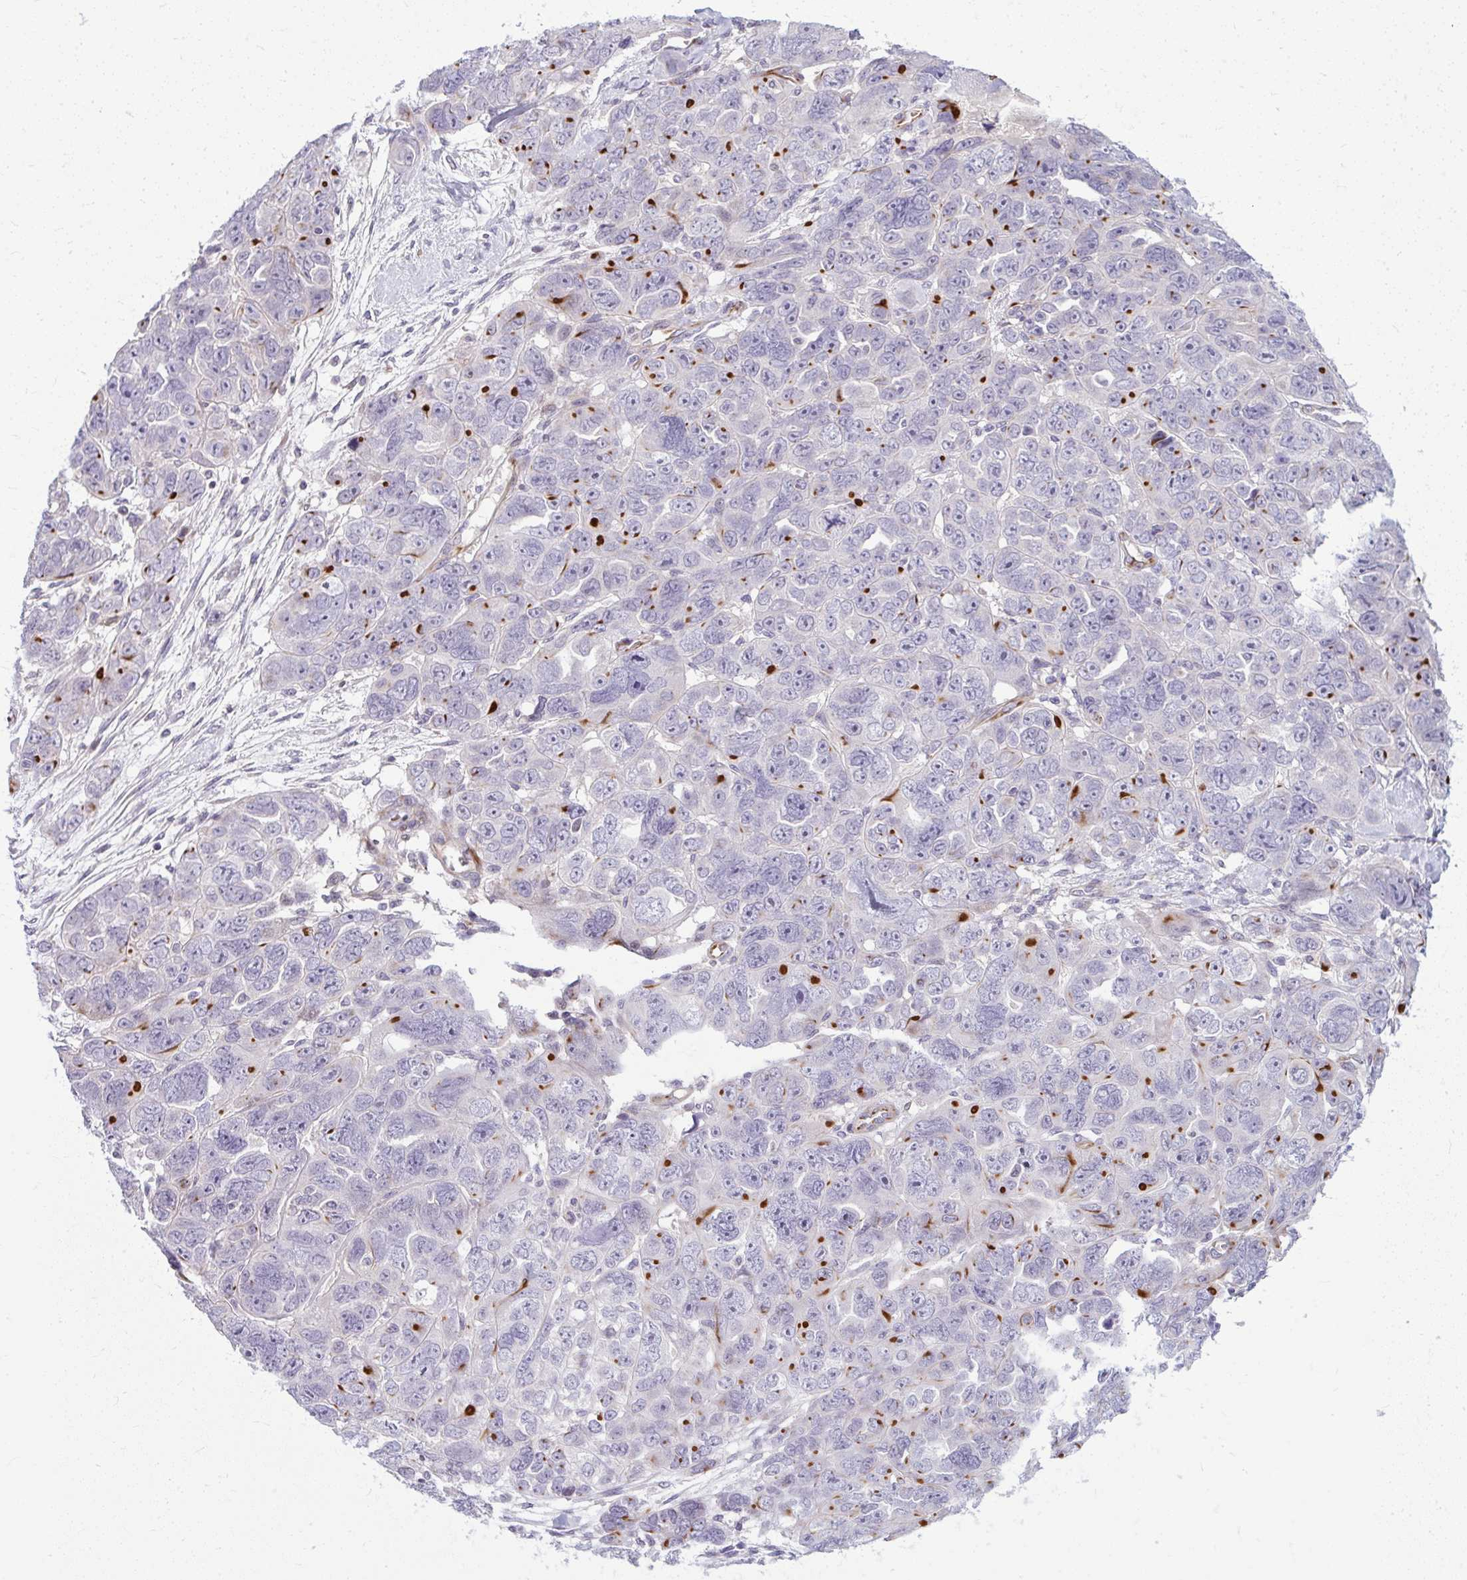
{"staining": {"intensity": "moderate", "quantity": "<25%", "location": "cytoplasmic/membranous"}, "tissue": "ovarian cancer", "cell_type": "Tumor cells", "image_type": "cancer", "snomed": [{"axis": "morphology", "description": "Cystadenocarcinoma, serous, NOS"}, {"axis": "topography", "description": "Ovary"}], "caption": "Tumor cells show low levels of moderate cytoplasmic/membranous expression in about <25% of cells in human ovarian cancer.", "gene": "SLC14A1", "patient": {"sex": "female", "age": 63}}